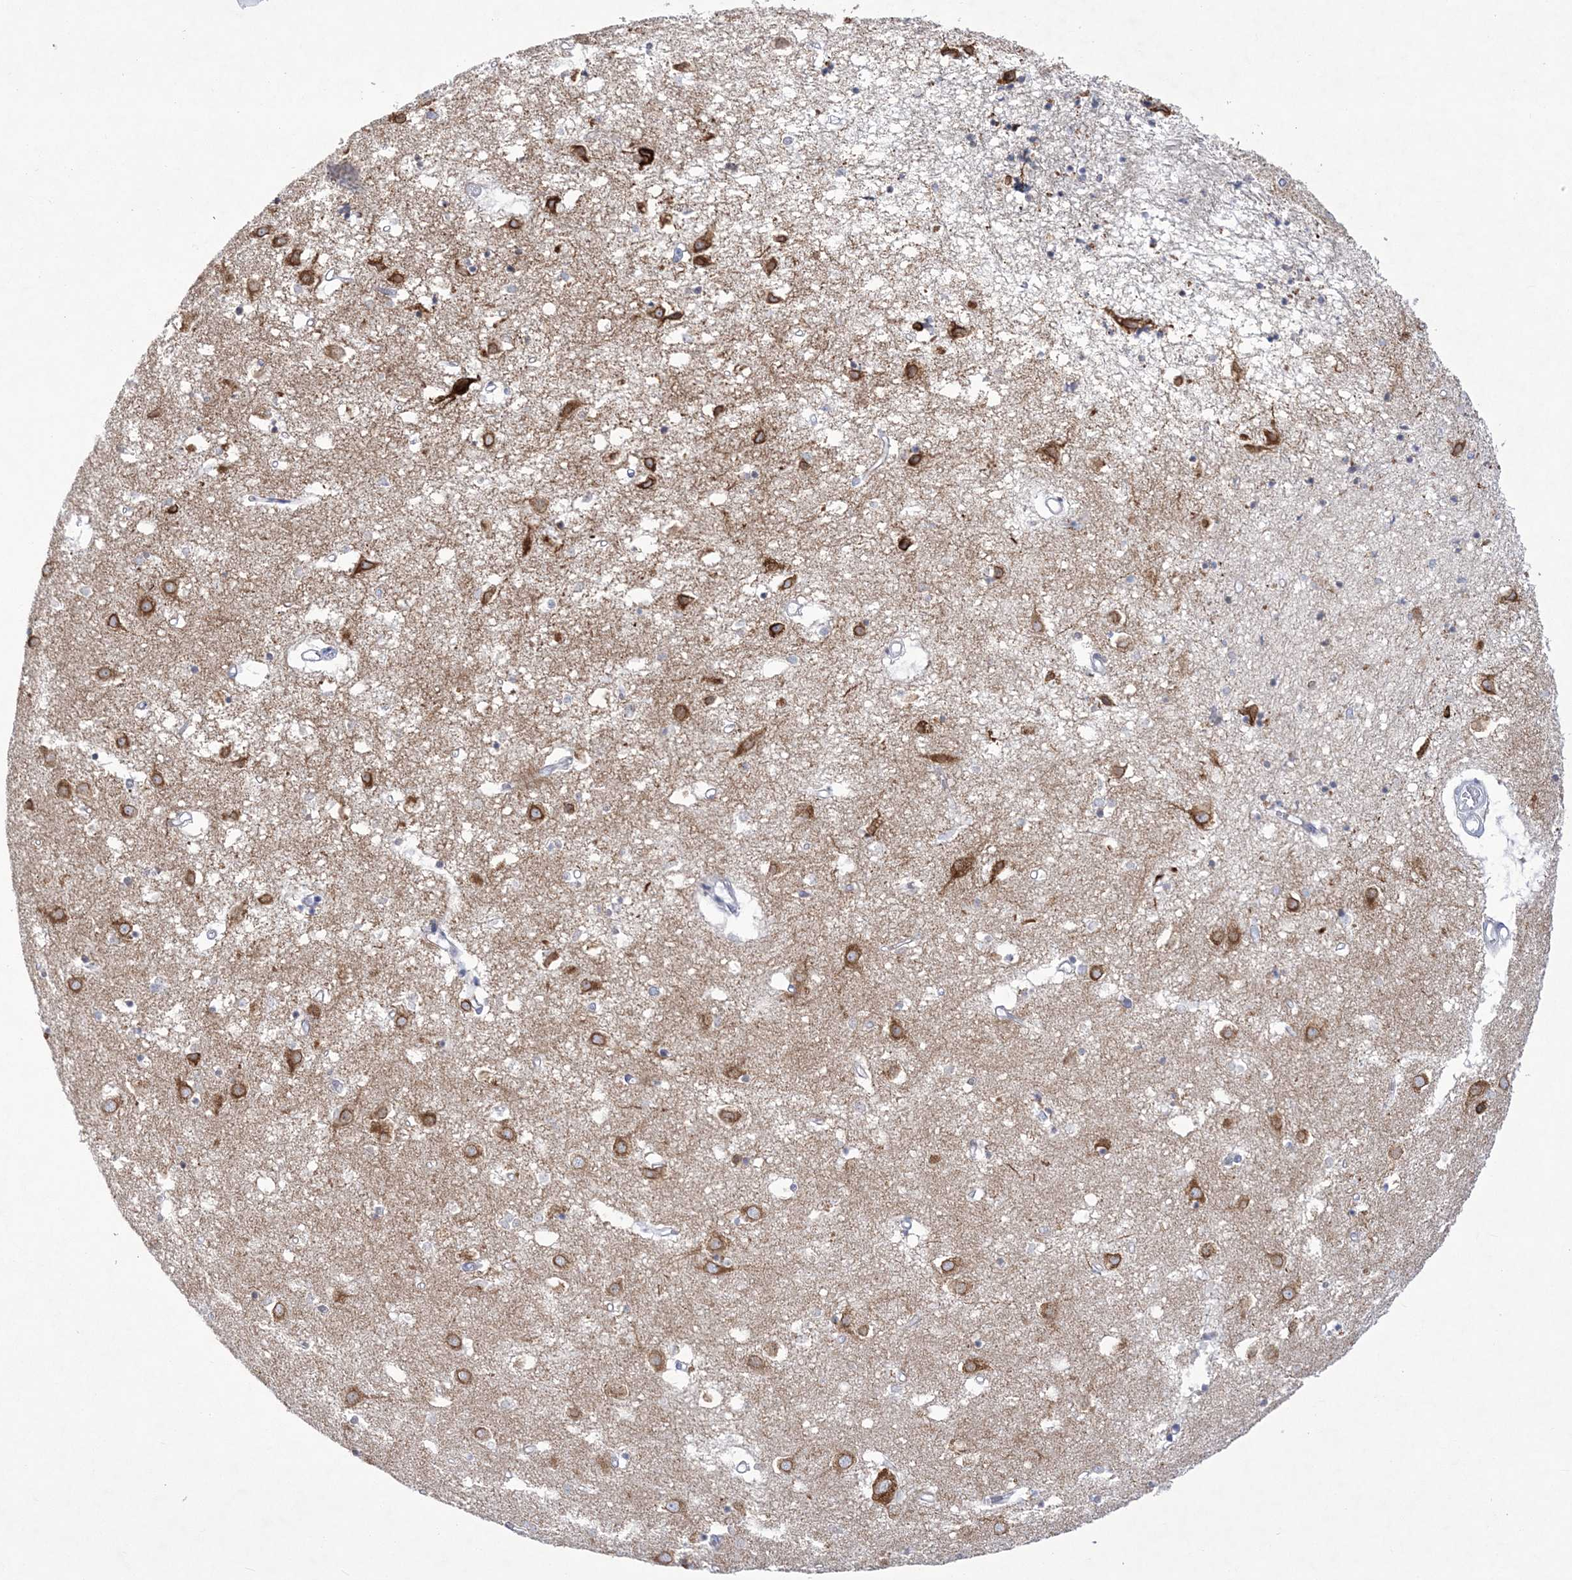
{"staining": {"intensity": "moderate", "quantity": "<25%", "location": "cytoplasmic/membranous"}, "tissue": "caudate", "cell_type": "Glial cells", "image_type": "normal", "snomed": [{"axis": "morphology", "description": "Normal tissue, NOS"}, {"axis": "topography", "description": "Lateral ventricle wall"}], "caption": "Immunohistochemistry (DAB) staining of unremarkable human caudate shows moderate cytoplasmic/membranous protein positivity in about <25% of glial cells. The staining is performed using DAB (3,3'-diaminobenzidine) brown chromogen to label protein expression. The nuclei are counter-stained blue using hematoxylin.", "gene": "WDR27", "patient": {"sex": "male", "age": 70}}